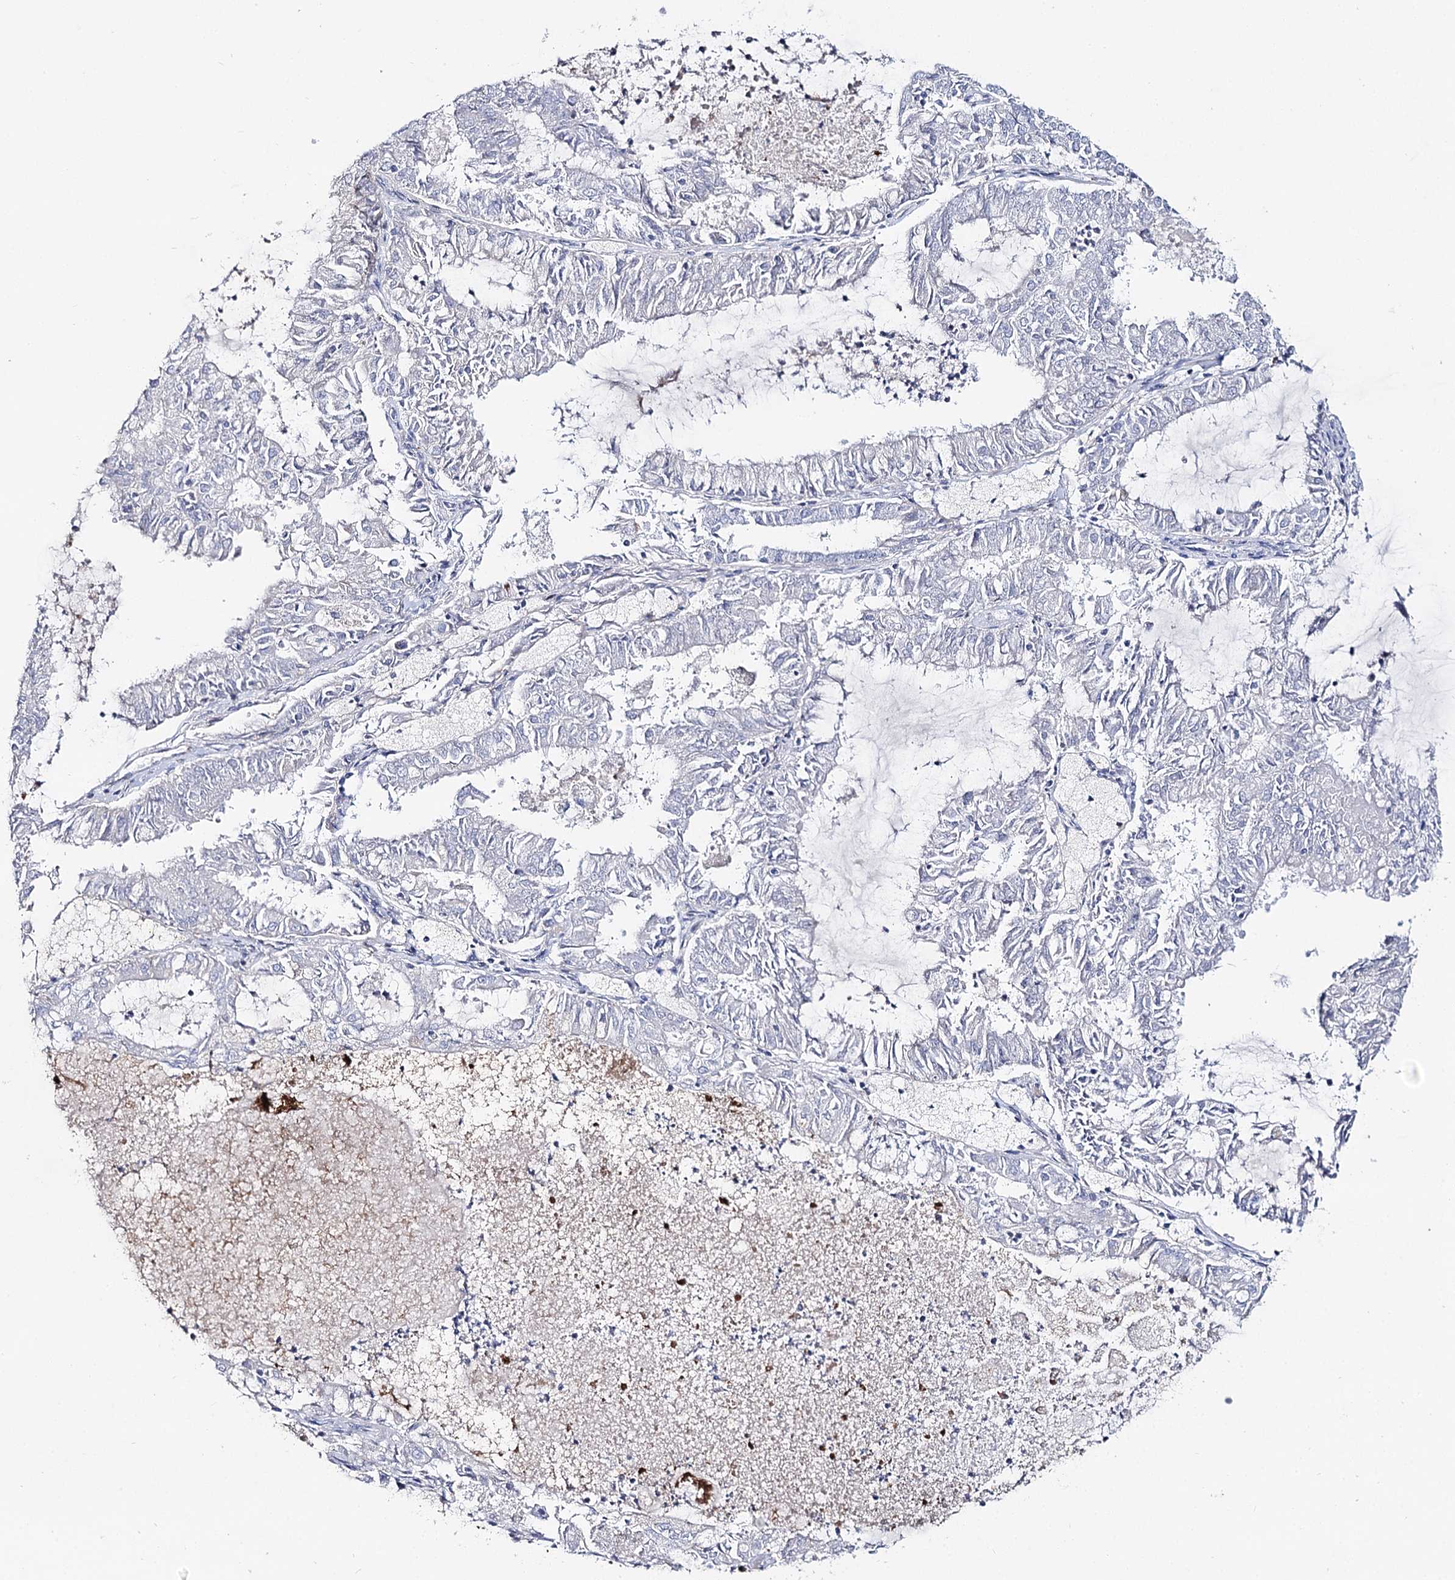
{"staining": {"intensity": "negative", "quantity": "none", "location": "none"}, "tissue": "endometrial cancer", "cell_type": "Tumor cells", "image_type": "cancer", "snomed": [{"axis": "morphology", "description": "Adenocarcinoma, NOS"}, {"axis": "topography", "description": "Endometrium"}], "caption": "DAB (3,3'-diaminobenzidine) immunohistochemical staining of human endometrial cancer (adenocarcinoma) exhibits no significant staining in tumor cells.", "gene": "SLC3A1", "patient": {"sex": "female", "age": 57}}